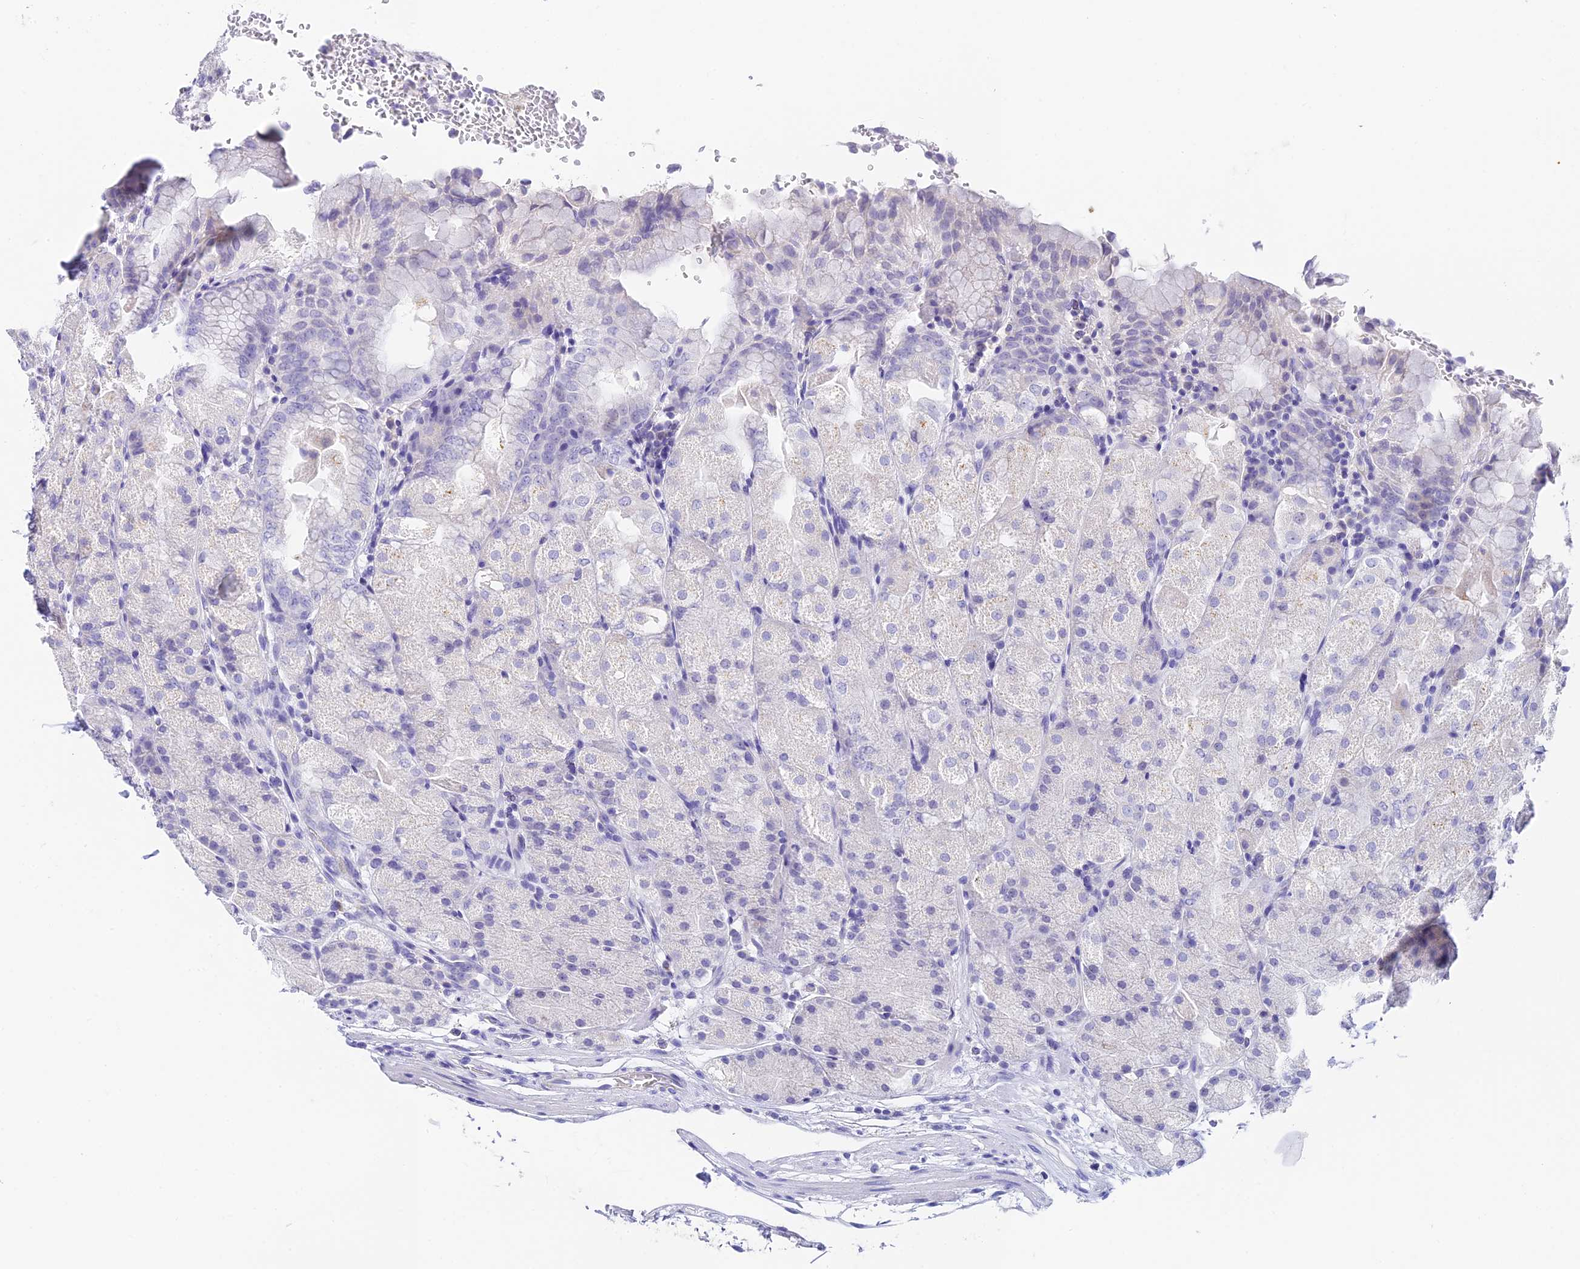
{"staining": {"intensity": "negative", "quantity": "none", "location": "none"}, "tissue": "stomach", "cell_type": "Glandular cells", "image_type": "normal", "snomed": [{"axis": "morphology", "description": "Normal tissue, NOS"}, {"axis": "topography", "description": "Stomach, upper"}, {"axis": "topography", "description": "Stomach, lower"}], "caption": "DAB (3,3'-diaminobenzidine) immunohistochemical staining of unremarkable human stomach demonstrates no significant positivity in glandular cells.", "gene": "C12orf29", "patient": {"sex": "male", "age": 62}}